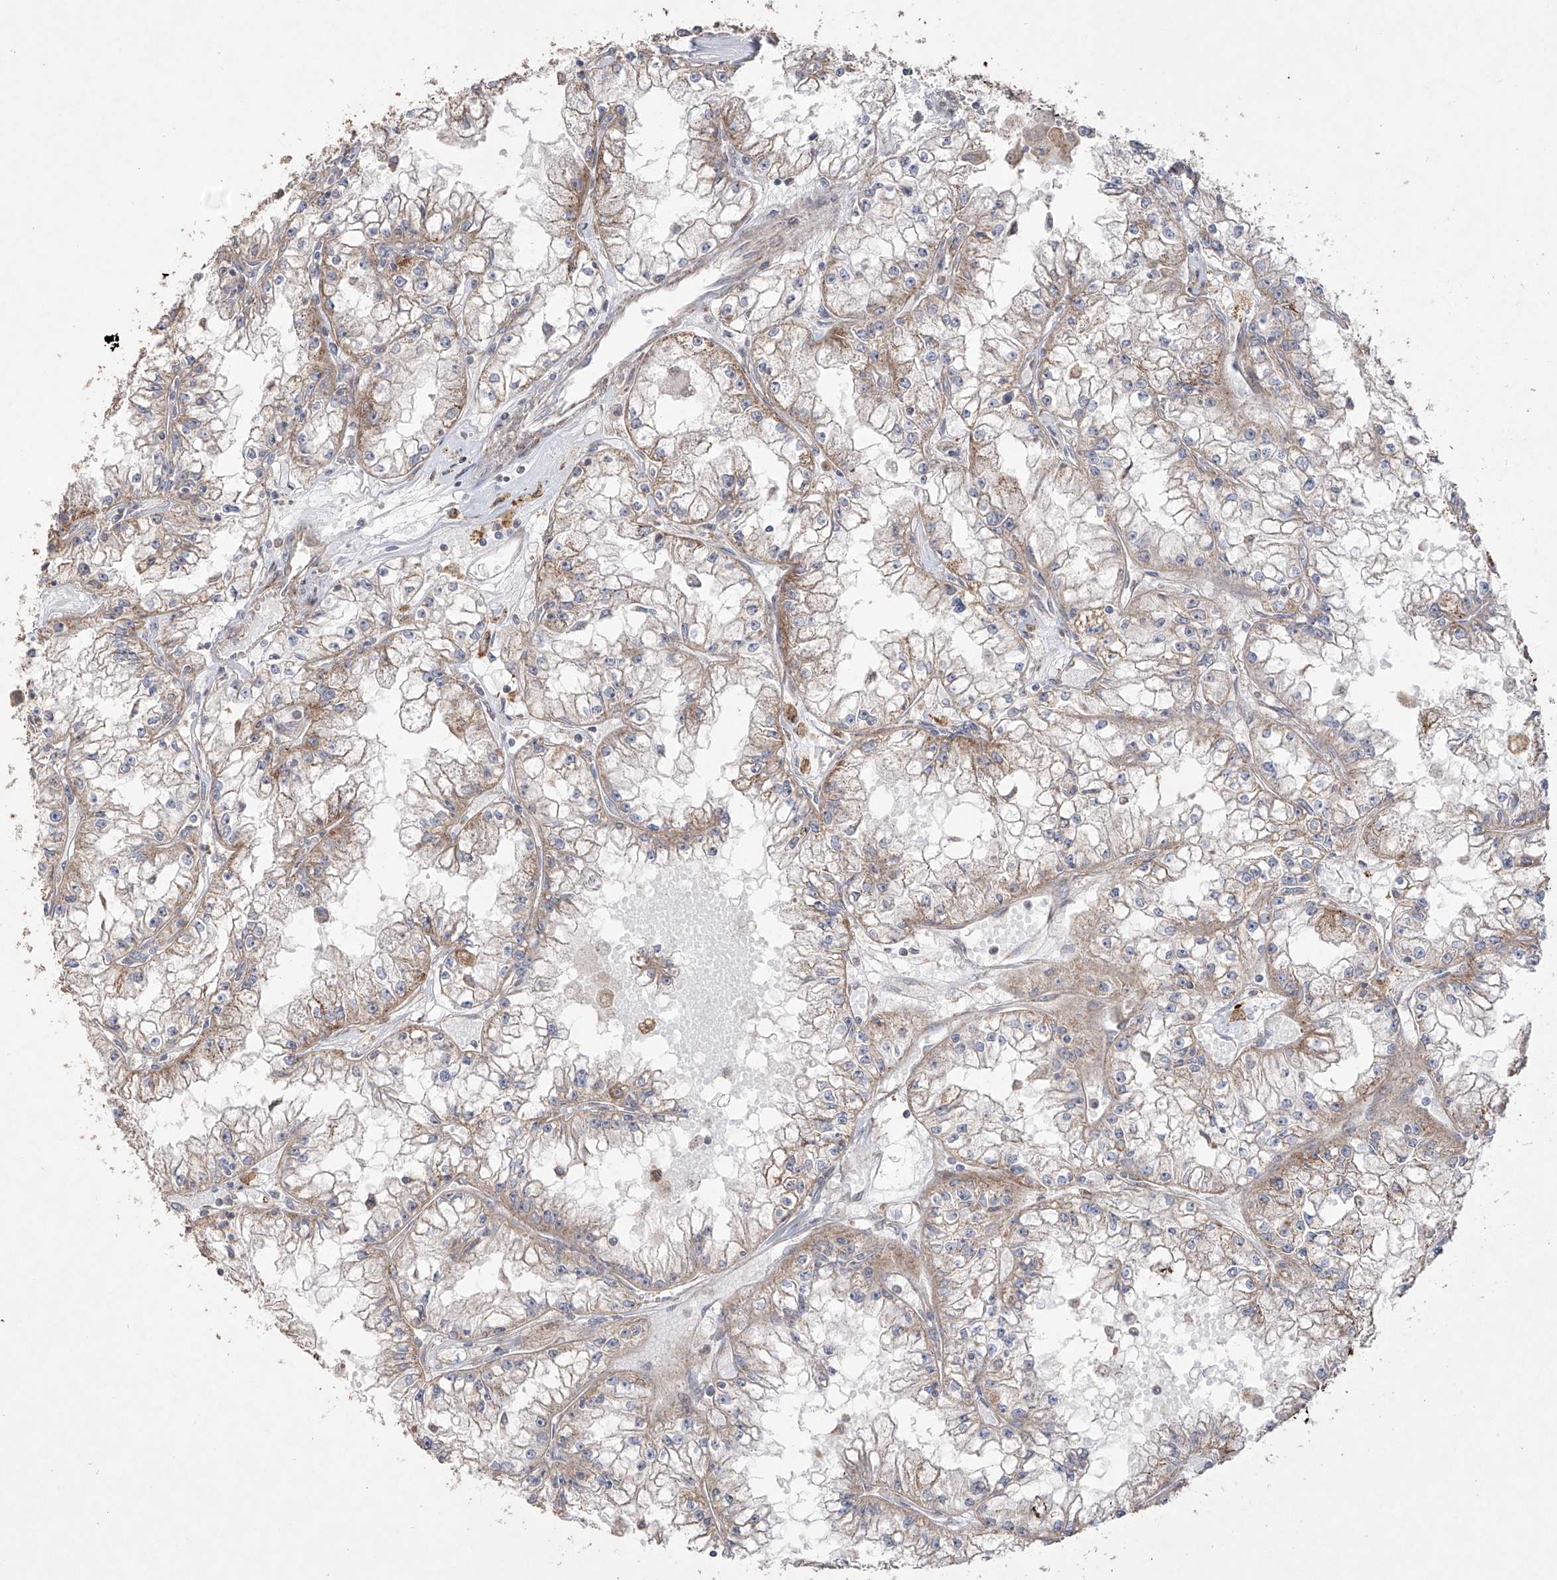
{"staining": {"intensity": "weak", "quantity": ">75%", "location": "cytoplasmic/membranous"}, "tissue": "renal cancer", "cell_type": "Tumor cells", "image_type": "cancer", "snomed": [{"axis": "morphology", "description": "Adenocarcinoma, NOS"}, {"axis": "topography", "description": "Kidney"}], "caption": "Human renal cancer (adenocarcinoma) stained with a brown dye shows weak cytoplasmic/membranous positive expression in about >75% of tumor cells.", "gene": "YKT6", "patient": {"sex": "male", "age": 56}}